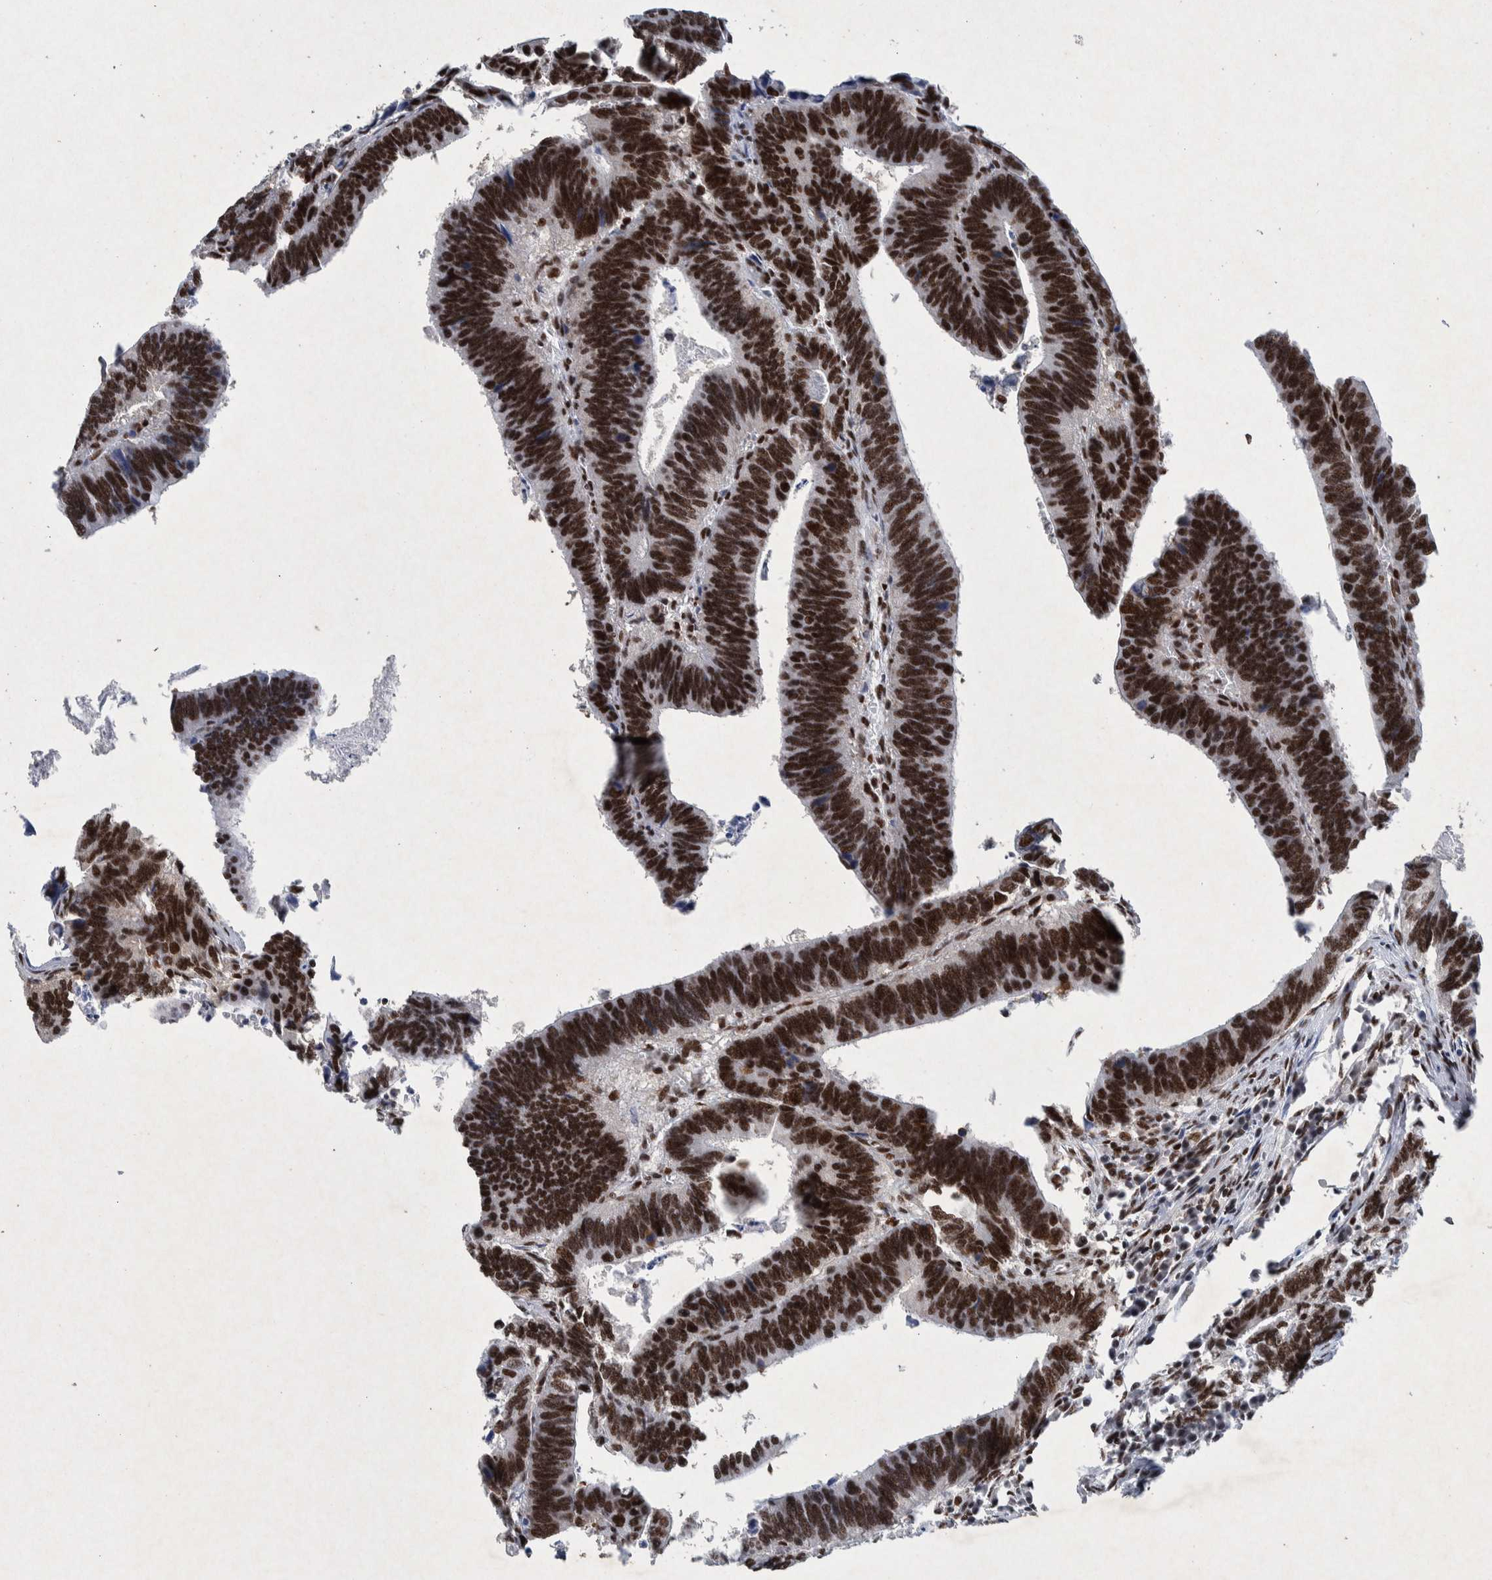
{"staining": {"intensity": "strong", "quantity": ">75%", "location": "nuclear"}, "tissue": "colorectal cancer", "cell_type": "Tumor cells", "image_type": "cancer", "snomed": [{"axis": "morphology", "description": "Adenocarcinoma, NOS"}, {"axis": "topography", "description": "Colon"}], "caption": "Adenocarcinoma (colorectal) stained with immunohistochemistry reveals strong nuclear positivity in about >75% of tumor cells.", "gene": "TAF10", "patient": {"sex": "male", "age": 72}}